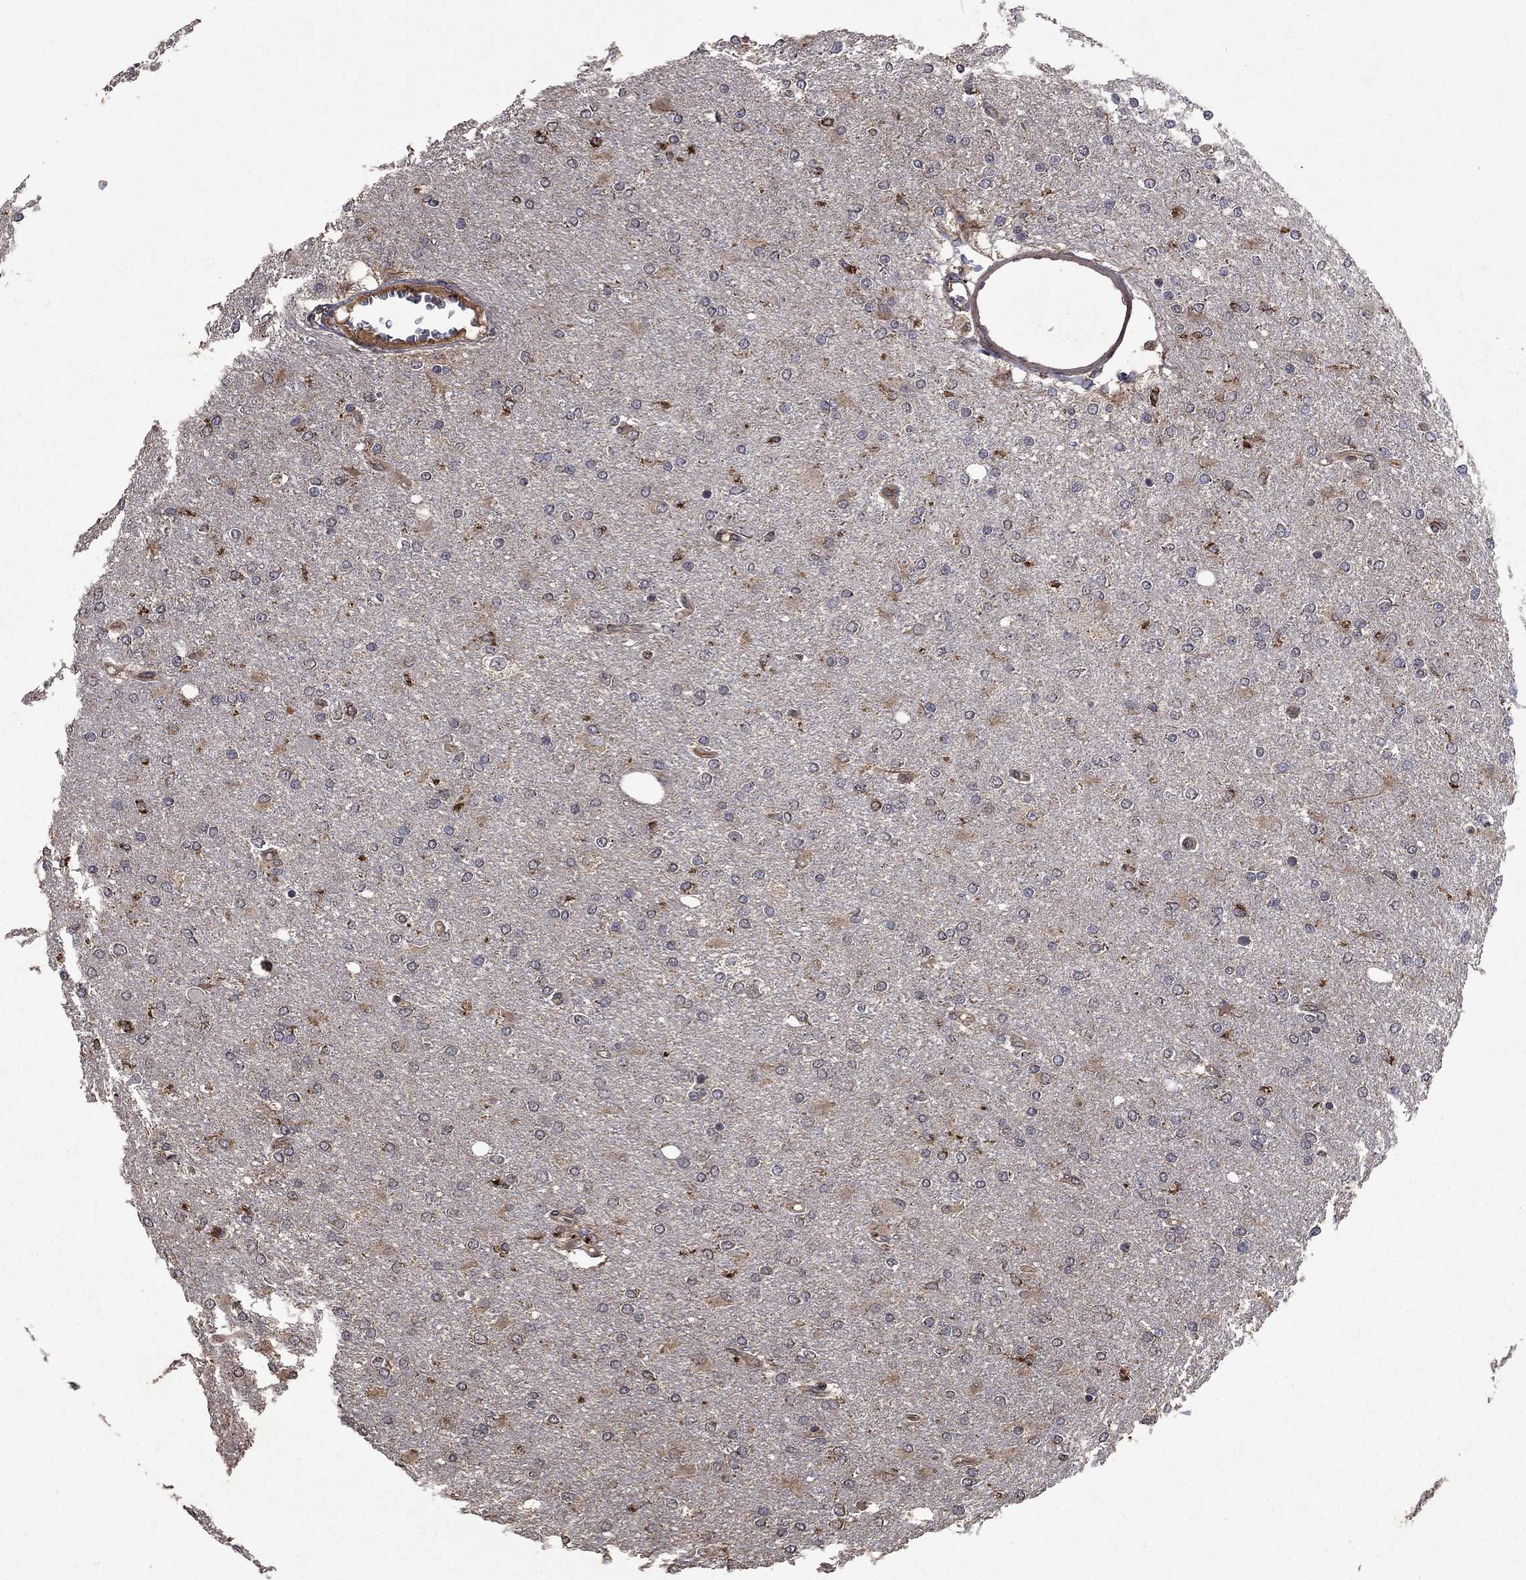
{"staining": {"intensity": "negative", "quantity": "none", "location": "none"}, "tissue": "glioma", "cell_type": "Tumor cells", "image_type": "cancer", "snomed": [{"axis": "morphology", "description": "Glioma, malignant, High grade"}, {"axis": "topography", "description": "Cerebral cortex"}], "caption": "Immunohistochemistry of human malignant glioma (high-grade) exhibits no positivity in tumor cells.", "gene": "DHRS1", "patient": {"sex": "male", "age": 70}}